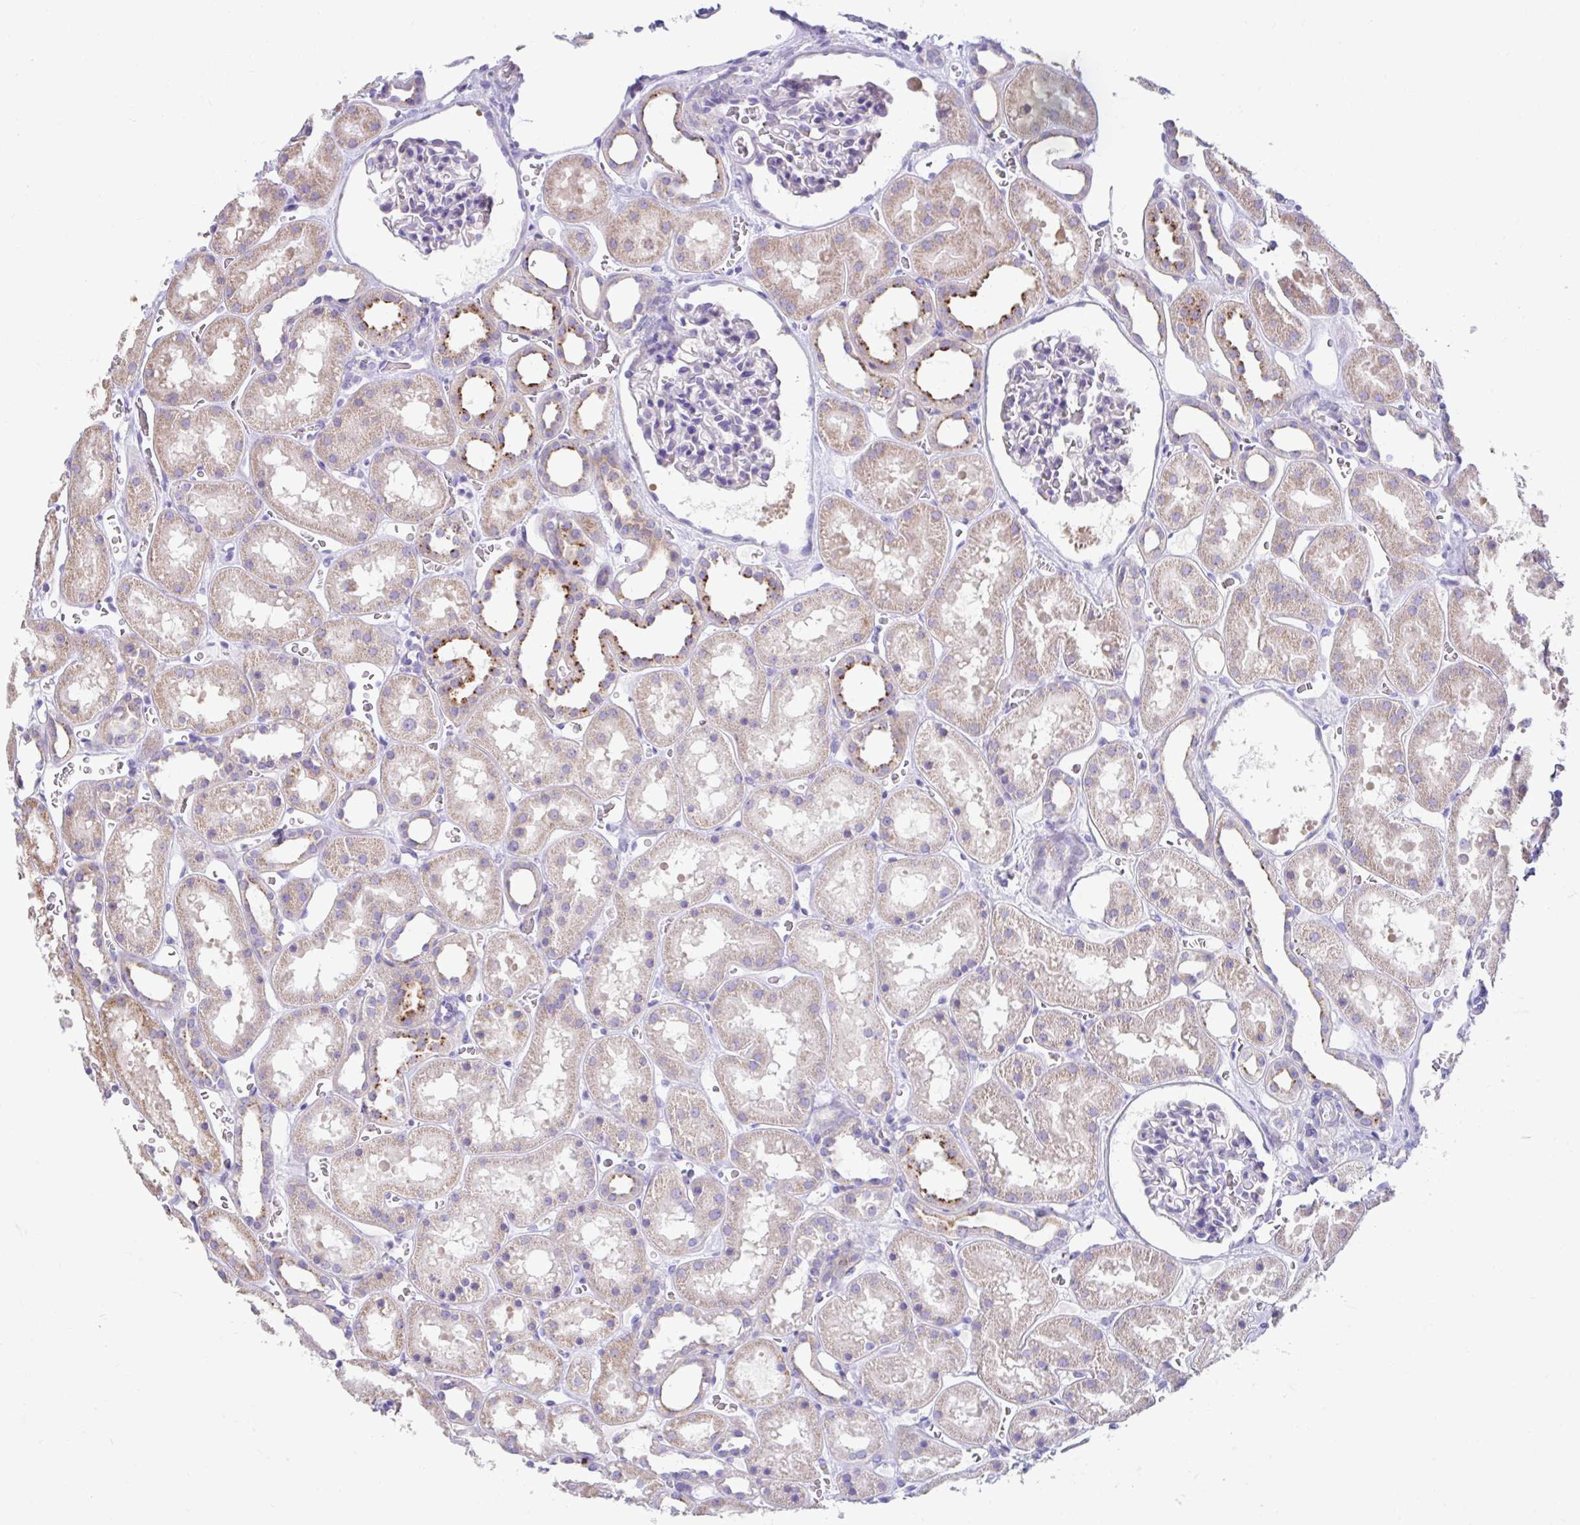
{"staining": {"intensity": "negative", "quantity": "none", "location": "none"}, "tissue": "kidney", "cell_type": "Cells in glomeruli", "image_type": "normal", "snomed": [{"axis": "morphology", "description": "Normal tissue, NOS"}, {"axis": "topography", "description": "Kidney"}], "caption": "DAB (3,3'-diaminobenzidine) immunohistochemical staining of normal kidney shows no significant staining in cells in glomeruli.", "gene": "ZNF33A", "patient": {"sex": "female", "age": 41}}